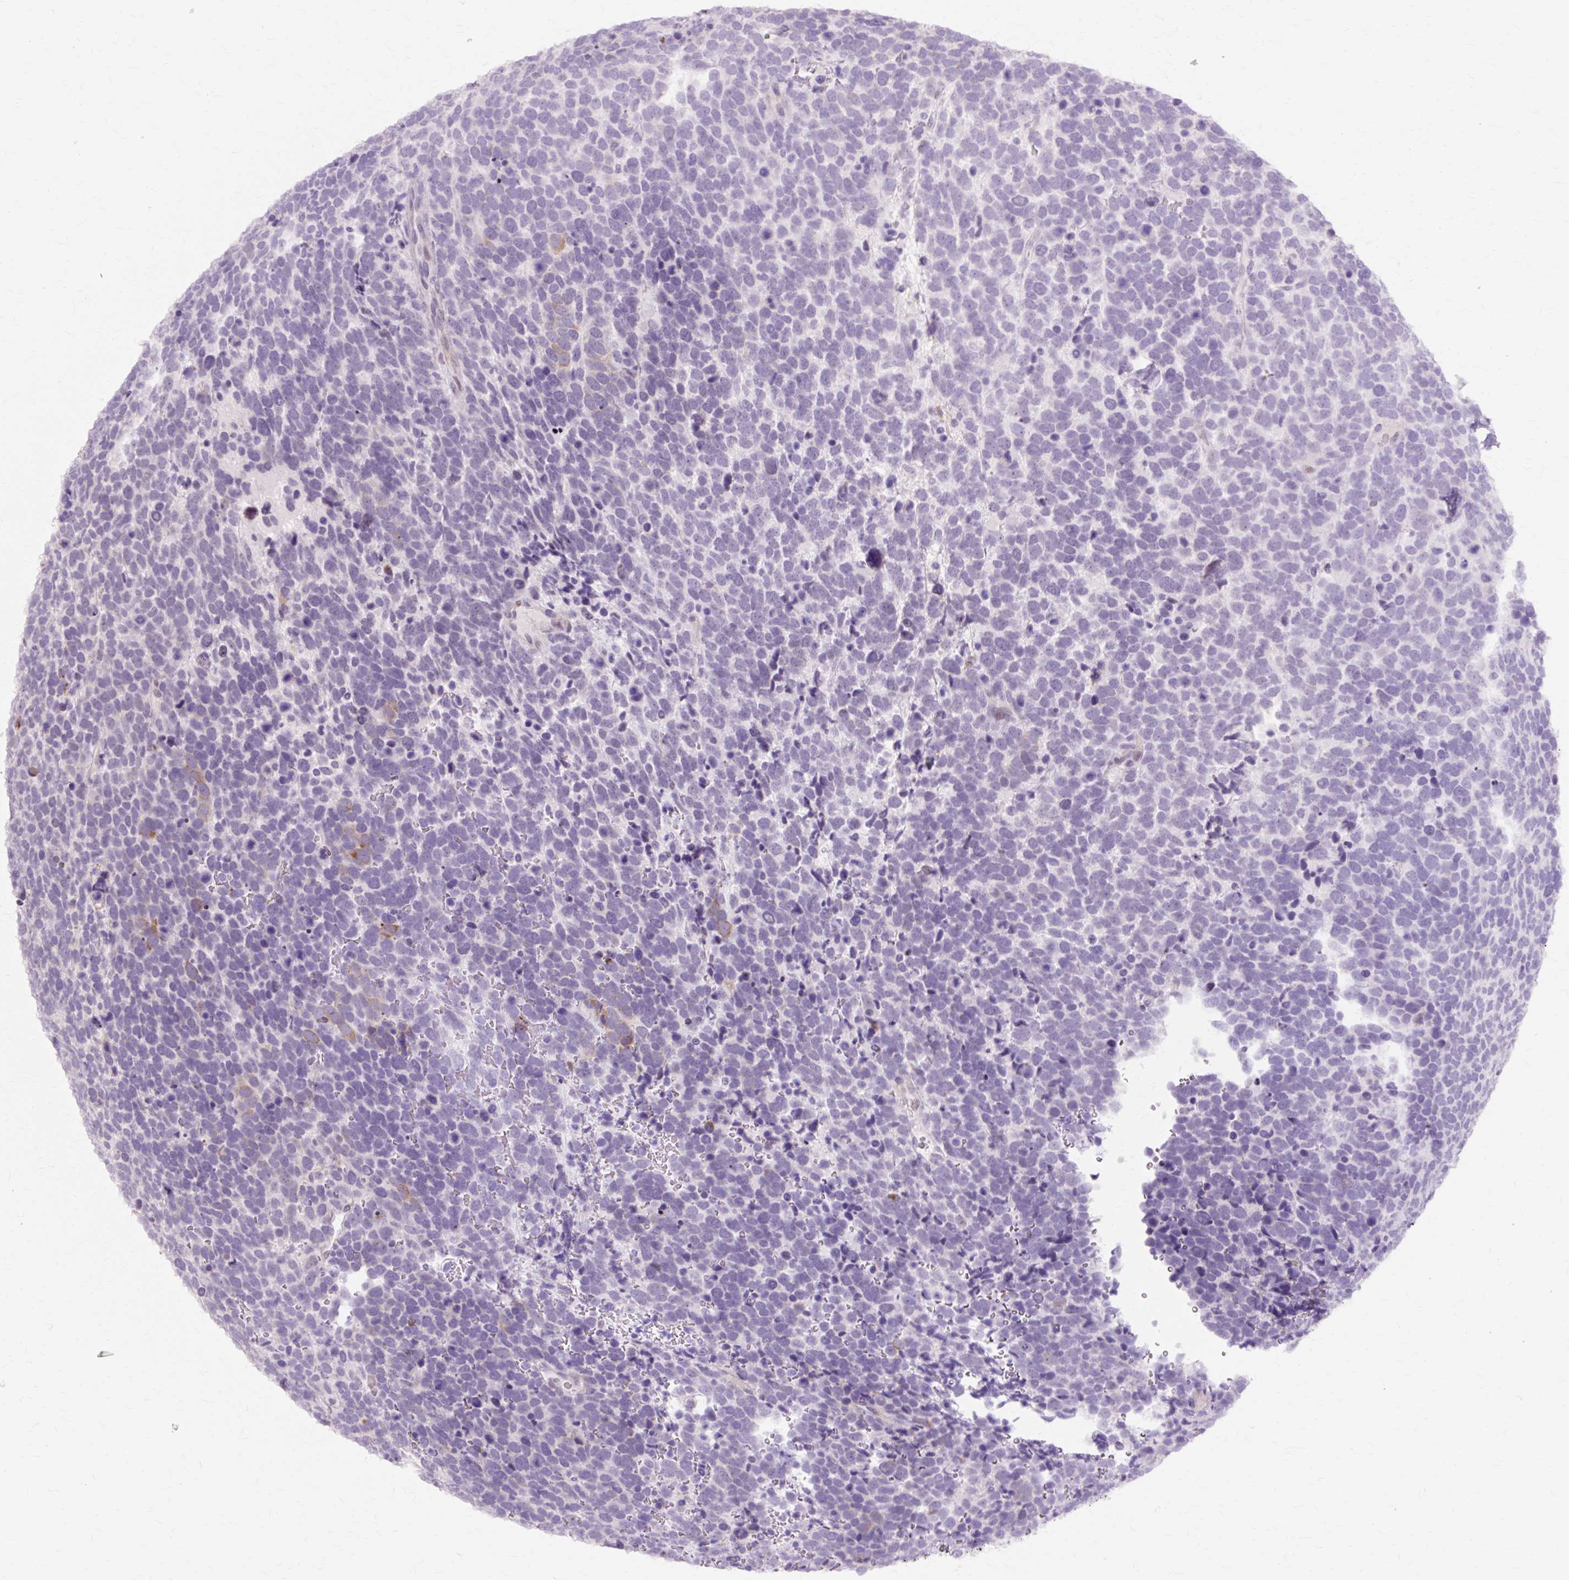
{"staining": {"intensity": "moderate", "quantity": "<25%", "location": "cytoplasmic/membranous"}, "tissue": "urothelial cancer", "cell_type": "Tumor cells", "image_type": "cancer", "snomed": [{"axis": "morphology", "description": "Urothelial carcinoma, High grade"}, {"axis": "topography", "description": "Urinary bladder"}], "caption": "Immunohistochemical staining of human urothelial carcinoma (high-grade) shows low levels of moderate cytoplasmic/membranous positivity in approximately <25% of tumor cells. (IHC, brightfield microscopy, high magnification).", "gene": "IRX2", "patient": {"sex": "female", "age": 82}}